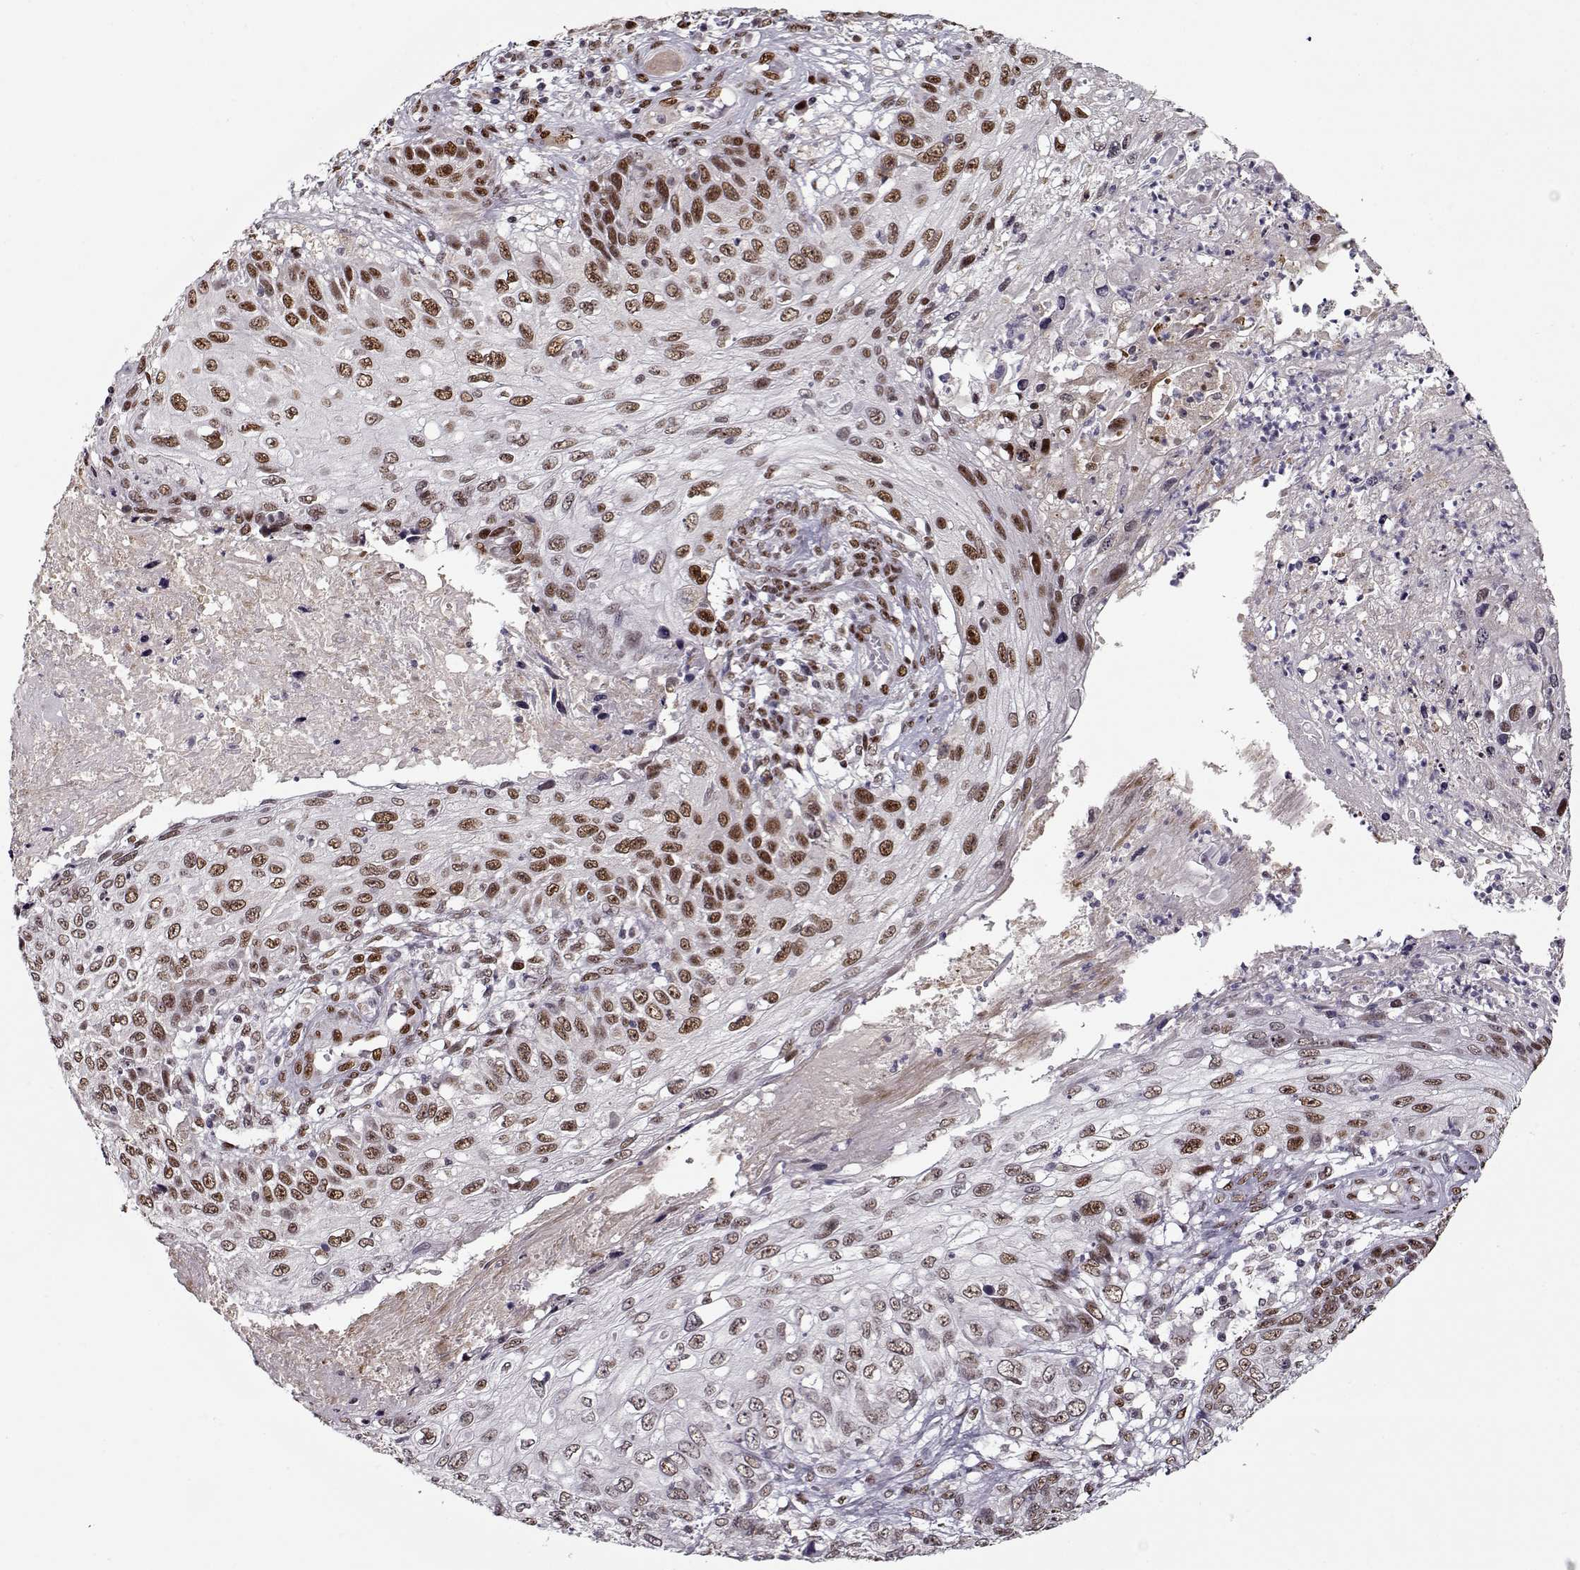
{"staining": {"intensity": "moderate", "quantity": "25%-75%", "location": "nuclear"}, "tissue": "skin cancer", "cell_type": "Tumor cells", "image_type": "cancer", "snomed": [{"axis": "morphology", "description": "Squamous cell carcinoma, NOS"}, {"axis": "topography", "description": "Skin"}], "caption": "This micrograph shows IHC staining of skin squamous cell carcinoma, with medium moderate nuclear expression in about 25%-75% of tumor cells.", "gene": "PRMT8", "patient": {"sex": "male", "age": 92}}